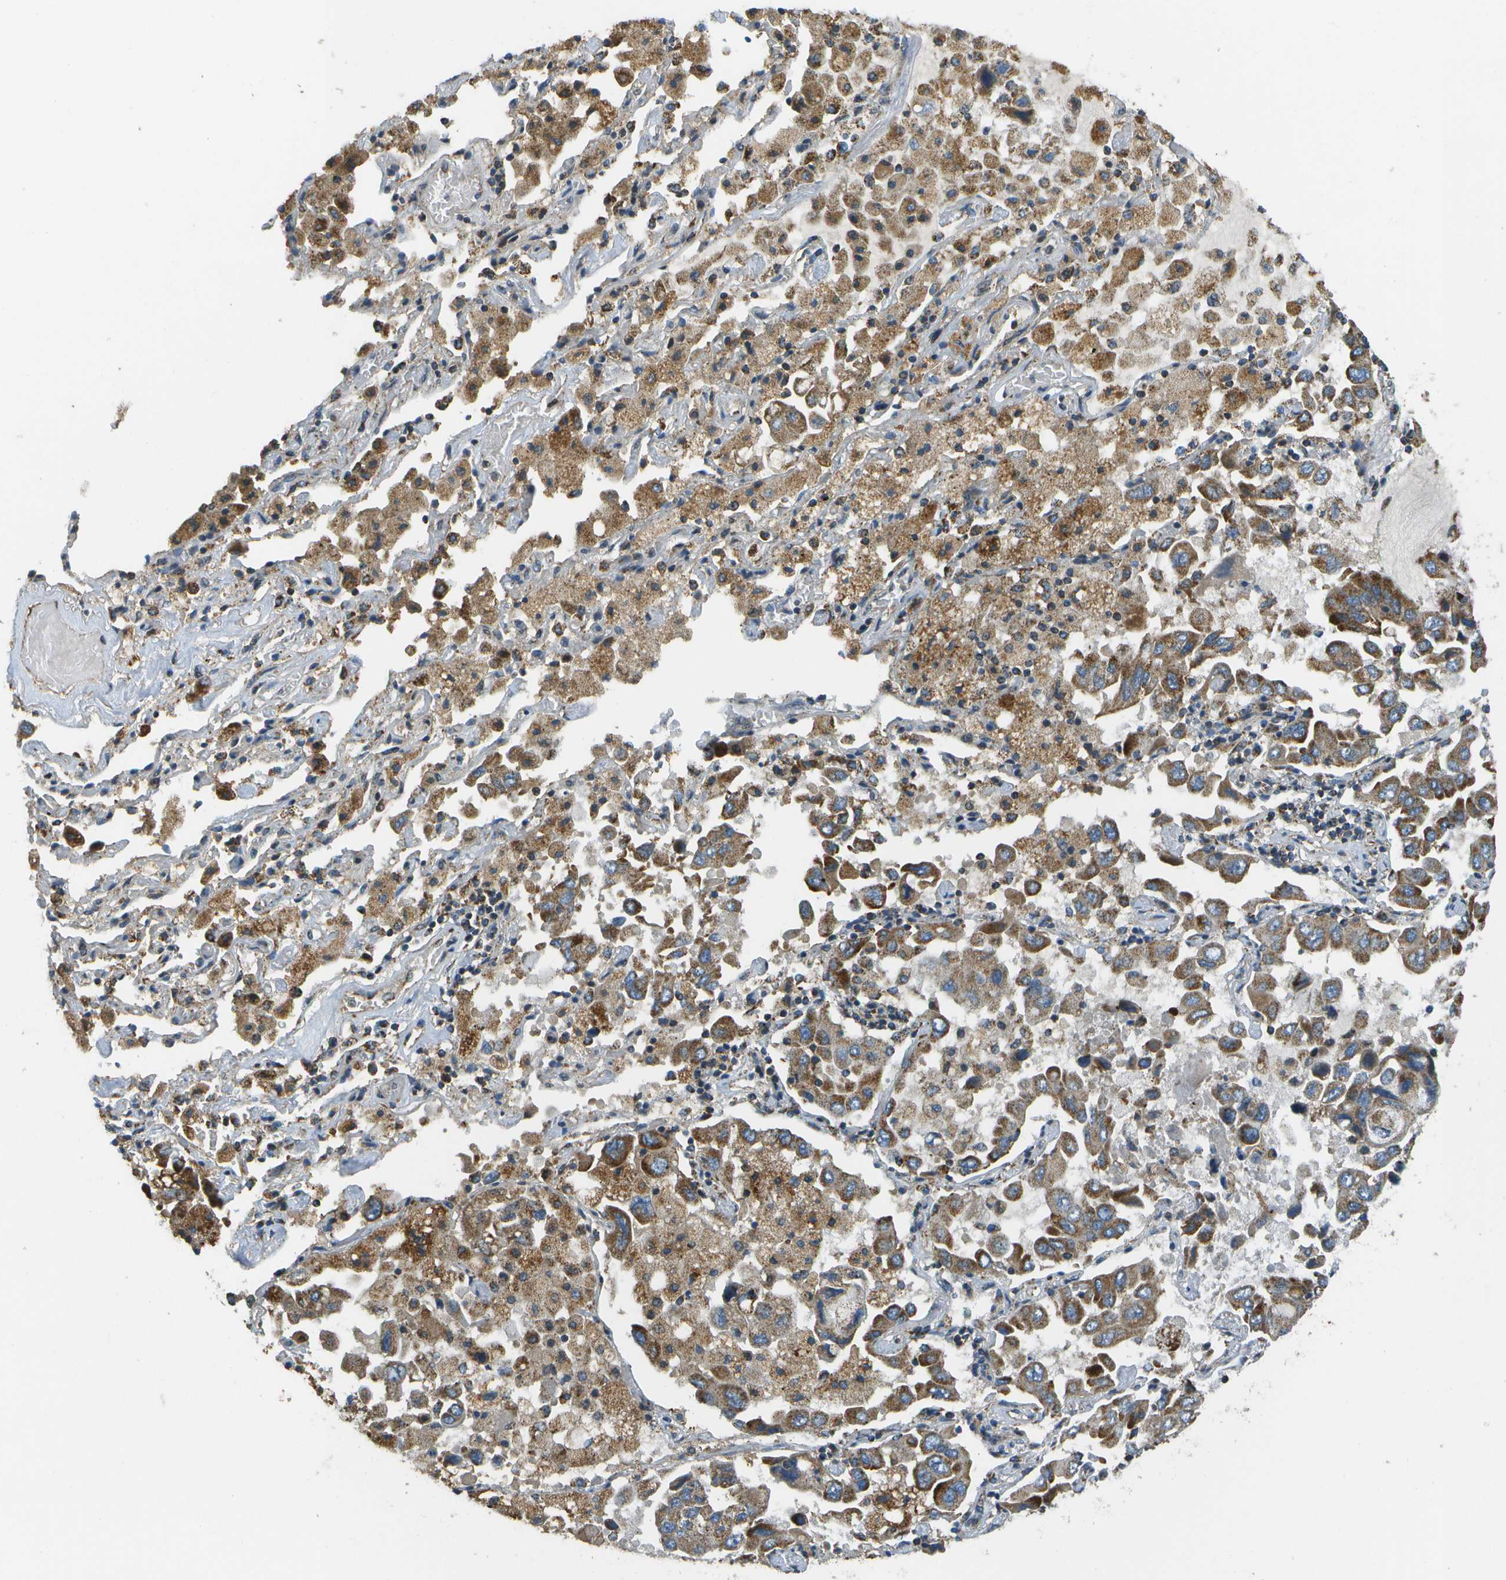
{"staining": {"intensity": "moderate", "quantity": ">75%", "location": "cytoplasmic/membranous"}, "tissue": "lung cancer", "cell_type": "Tumor cells", "image_type": "cancer", "snomed": [{"axis": "morphology", "description": "Adenocarcinoma, NOS"}, {"axis": "topography", "description": "Lung"}], "caption": "The image reveals staining of lung adenocarcinoma, revealing moderate cytoplasmic/membranous protein positivity (brown color) within tumor cells.", "gene": "NRK", "patient": {"sex": "male", "age": 64}}